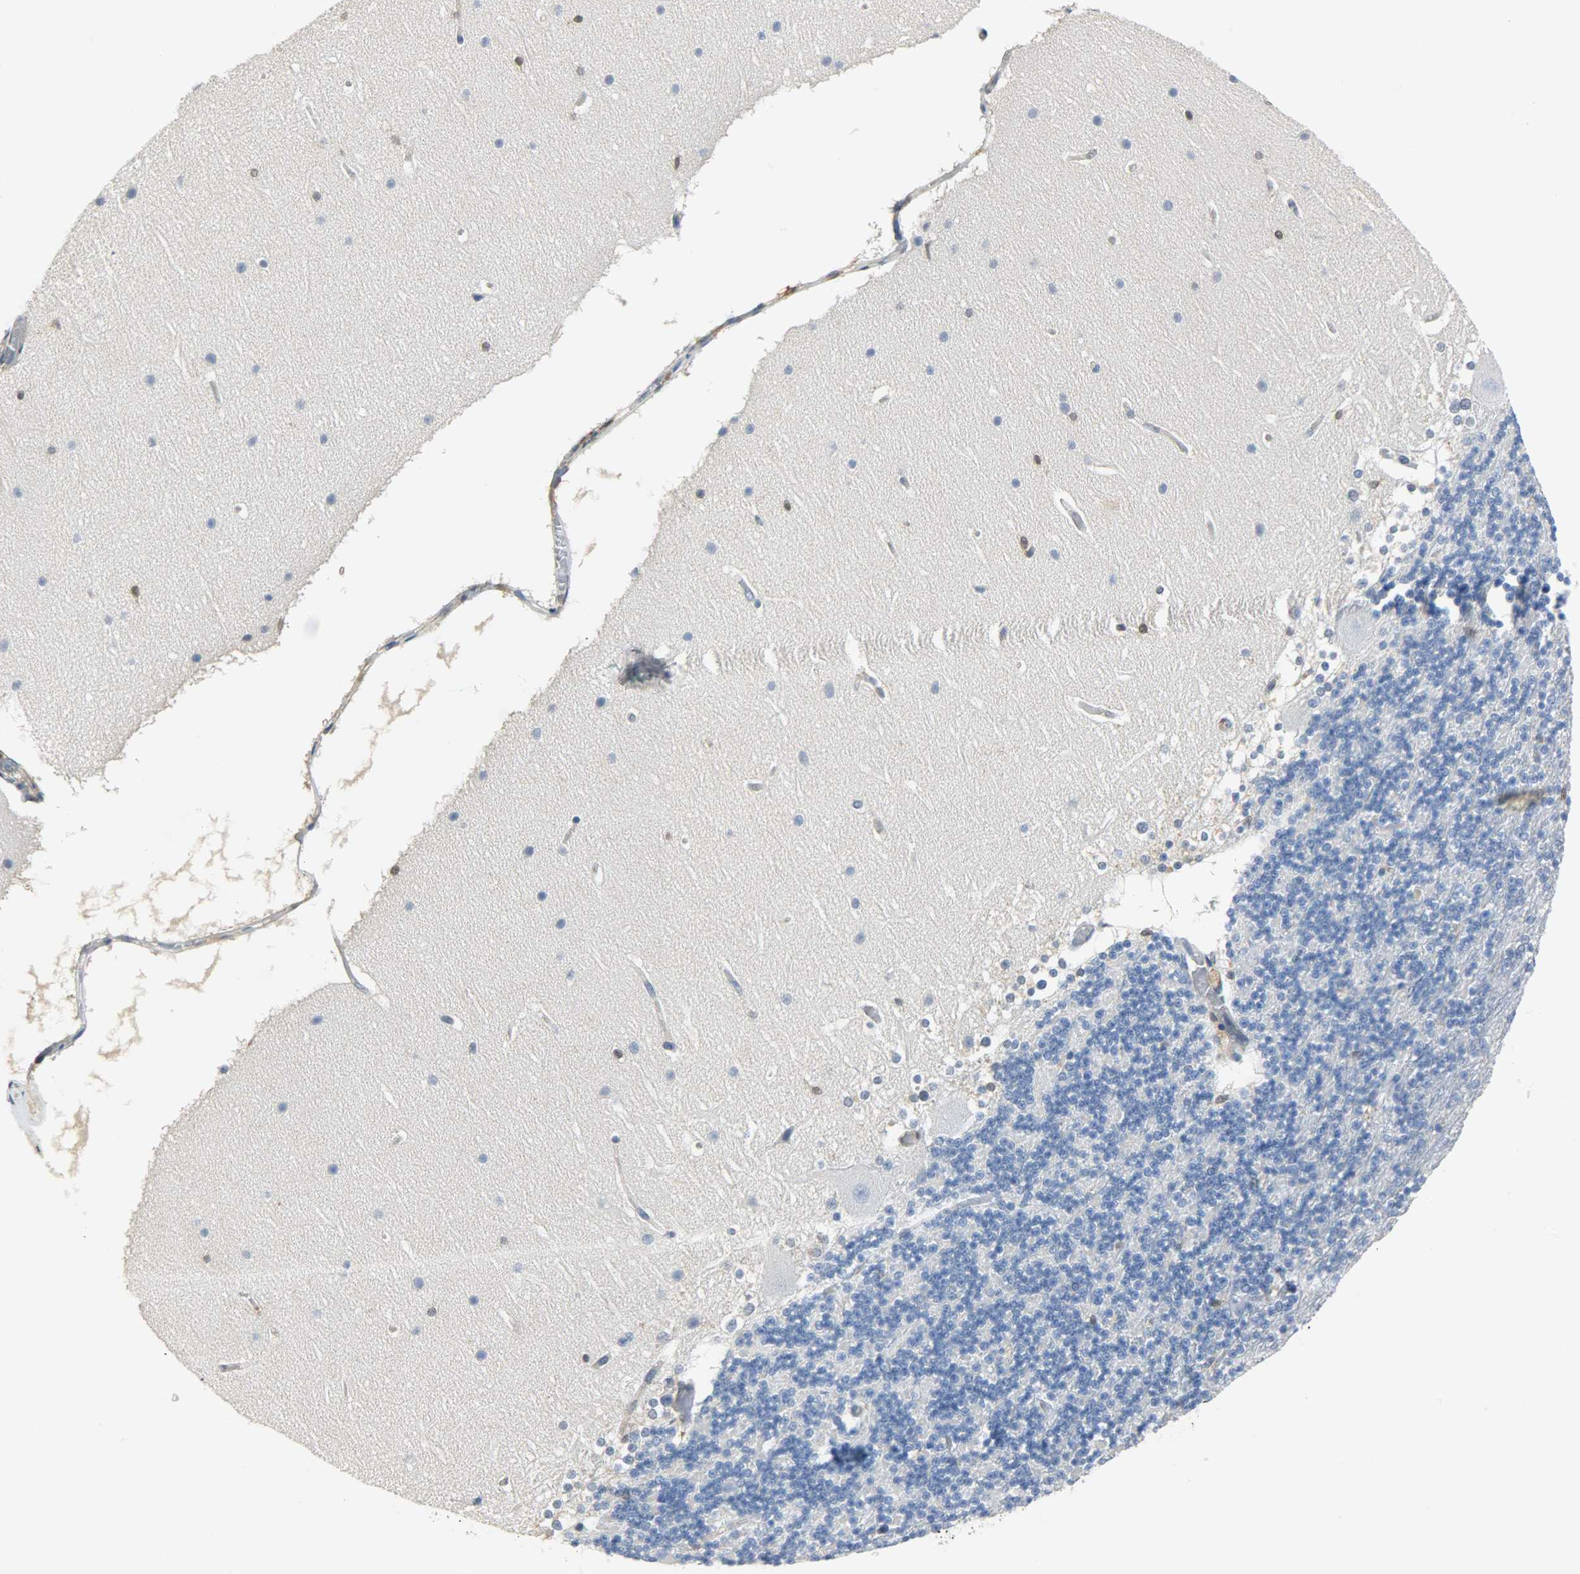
{"staining": {"intensity": "negative", "quantity": "none", "location": "none"}, "tissue": "cerebellum", "cell_type": "Cells in granular layer", "image_type": "normal", "snomed": [{"axis": "morphology", "description": "Normal tissue, NOS"}, {"axis": "topography", "description": "Cerebellum"}], "caption": "IHC histopathology image of unremarkable cerebellum: human cerebellum stained with DAB exhibits no significant protein staining in cells in granular layer.", "gene": "EIF4EBP1", "patient": {"sex": "female", "age": 19}}